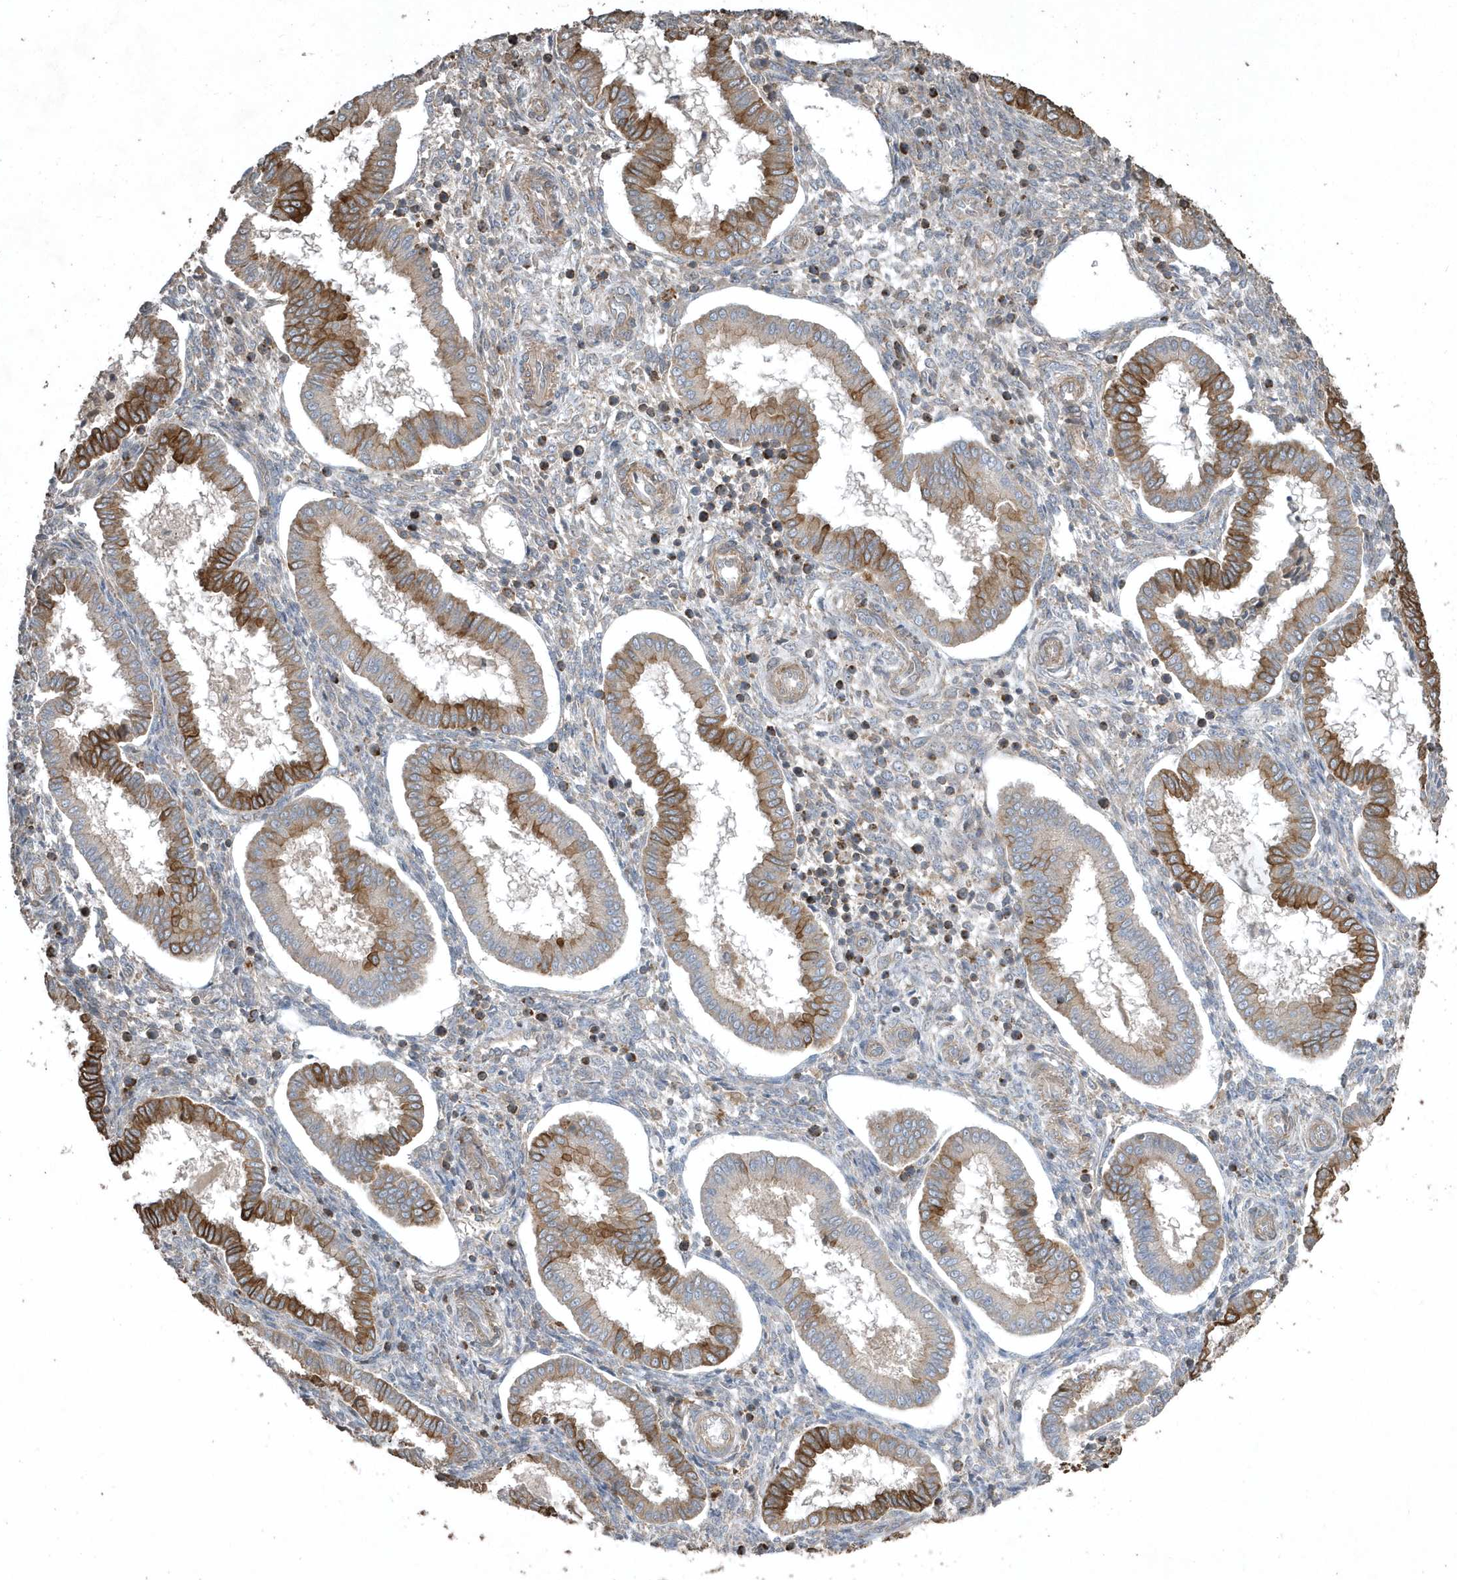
{"staining": {"intensity": "negative", "quantity": "none", "location": "none"}, "tissue": "endometrium", "cell_type": "Cells in endometrial stroma", "image_type": "normal", "snomed": [{"axis": "morphology", "description": "Normal tissue, NOS"}, {"axis": "topography", "description": "Endometrium"}], "caption": "Endometrium was stained to show a protein in brown. There is no significant expression in cells in endometrial stroma. (DAB (3,3'-diaminobenzidine) immunohistochemistry with hematoxylin counter stain).", "gene": "SENP8", "patient": {"sex": "female", "age": 24}}